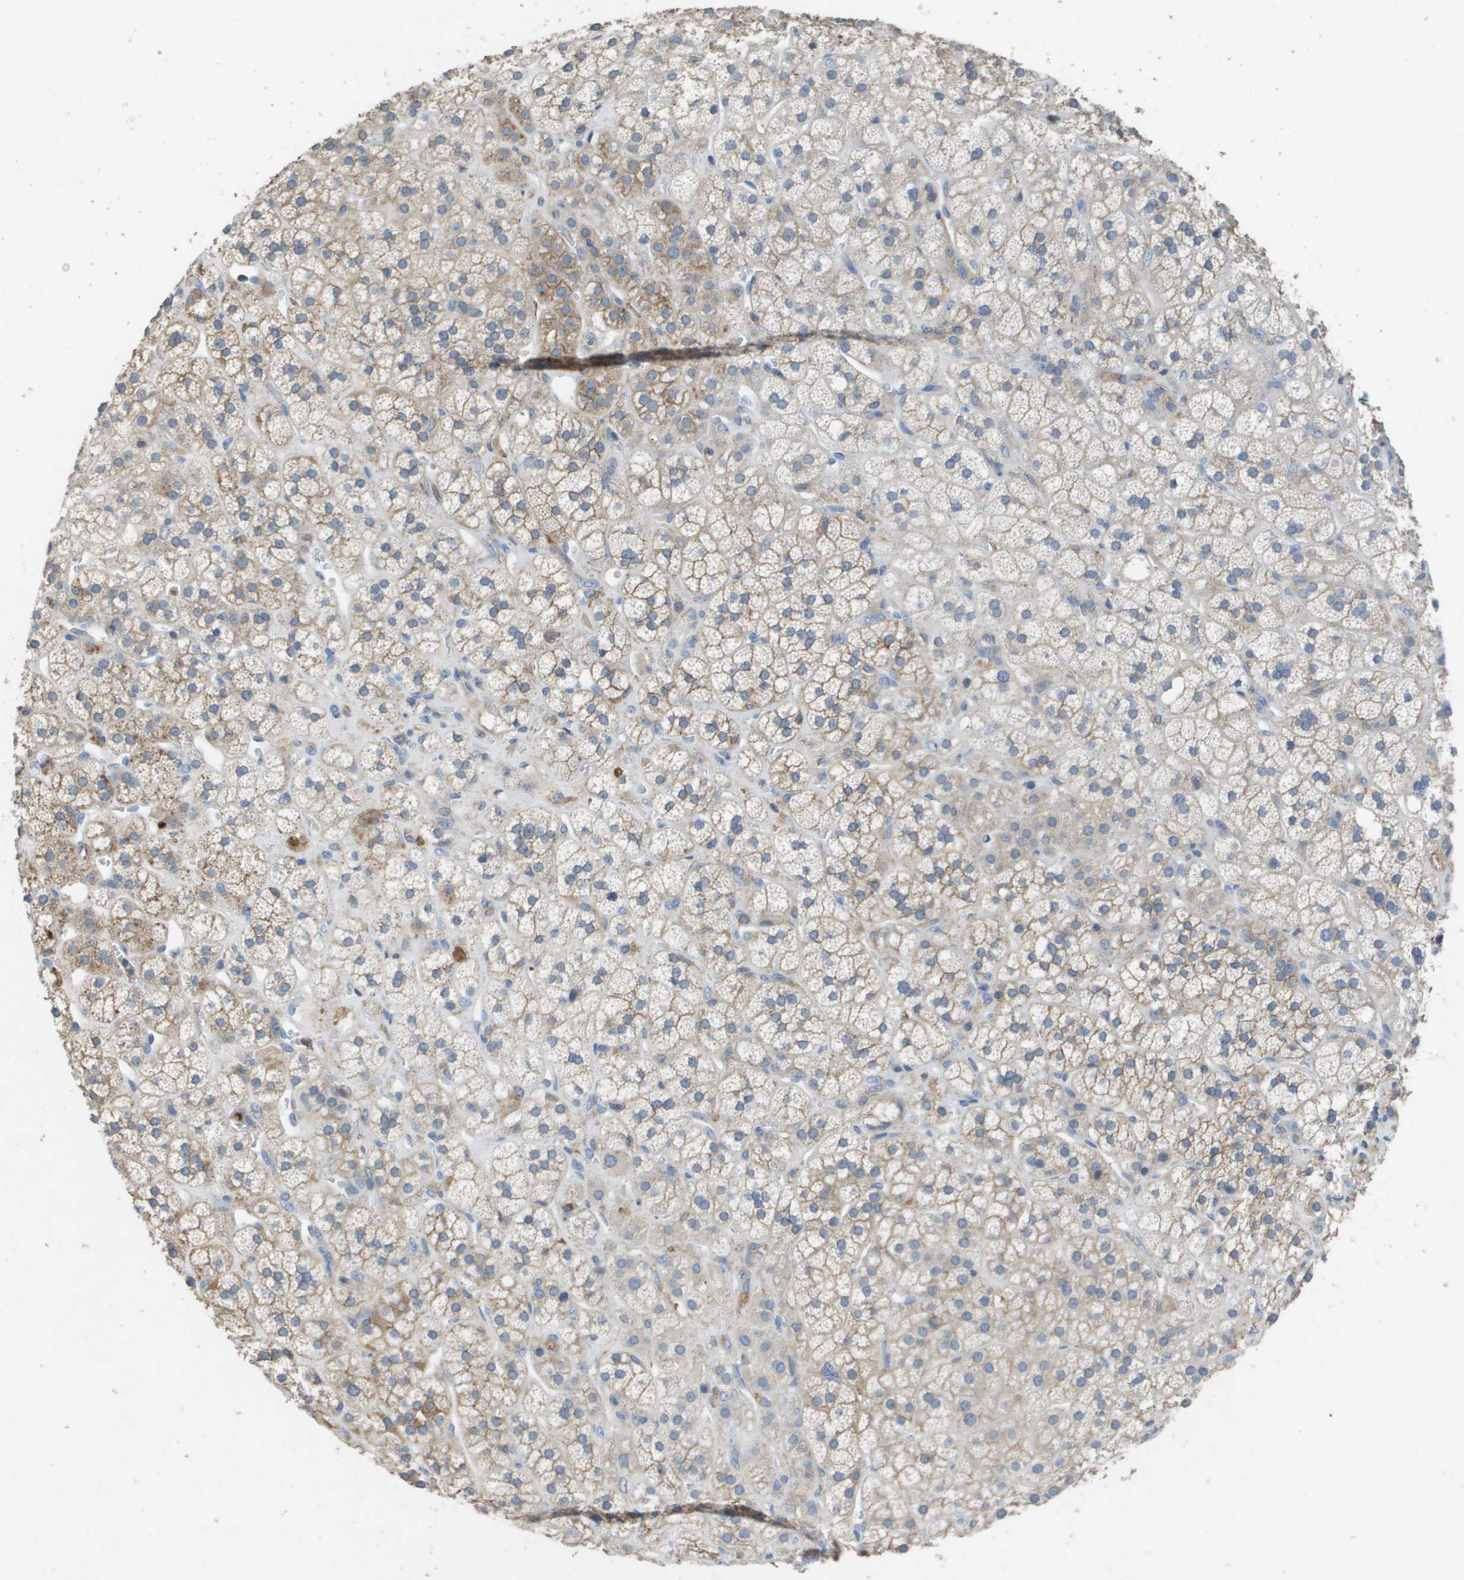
{"staining": {"intensity": "moderate", "quantity": ">75%", "location": "cytoplasmic/membranous"}, "tissue": "adrenal gland", "cell_type": "Glandular cells", "image_type": "normal", "snomed": [{"axis": "morphology", "description": "Normal tissue, NOS"}, {"axis": "topography", "description": "Adrenal gland"}], "caption": "Immunohistochemical staining of normal adrenal gland reveals medium levels of moderate cytoplasmic/membranous positivity in about >75% of glandular cells. (DAB = brown stain, brightfield microscopy at high magnification).", "gene": "CLCA4", "patient": {"sex": "male", "age": 56}}